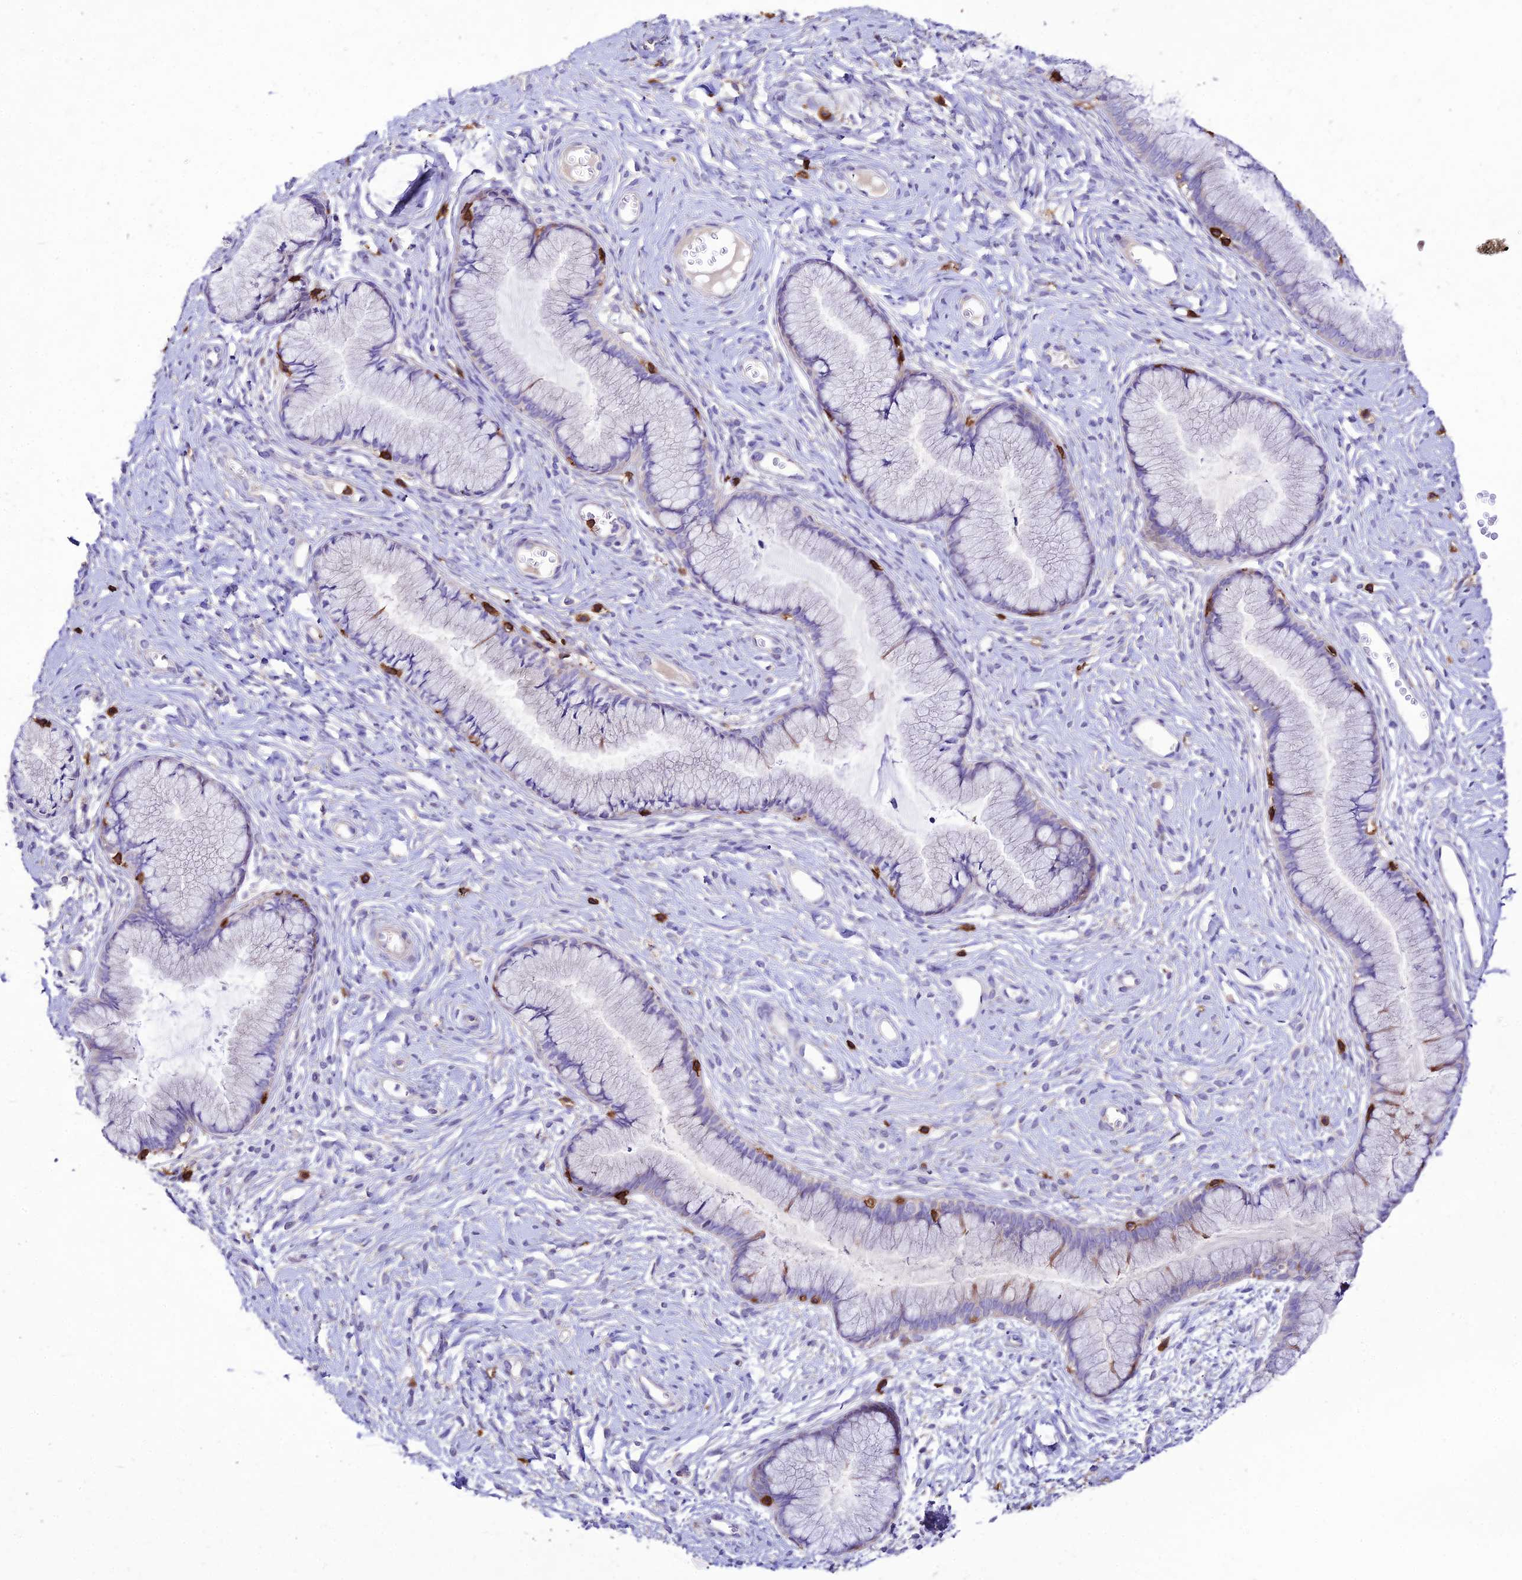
{"staining": {"intensity": "negative", "quantity": "none", "location": "none"}, "tissue": "cervix", "cell_type": "Glandular cells", "image_type": "normal", "snomed": [{"axis": "morphology", "description": "Normal tissue, NOS"}, {"axis": "topography", "description": "Cervix"}], "caption": "Glandular cells are negative for brown protein staining in normal cervix. (DAB immunohistochemistry with hematoxylin counter stain).", "gene": "PTPRCAP", "patient": {"sex": "female", "age": 42}}